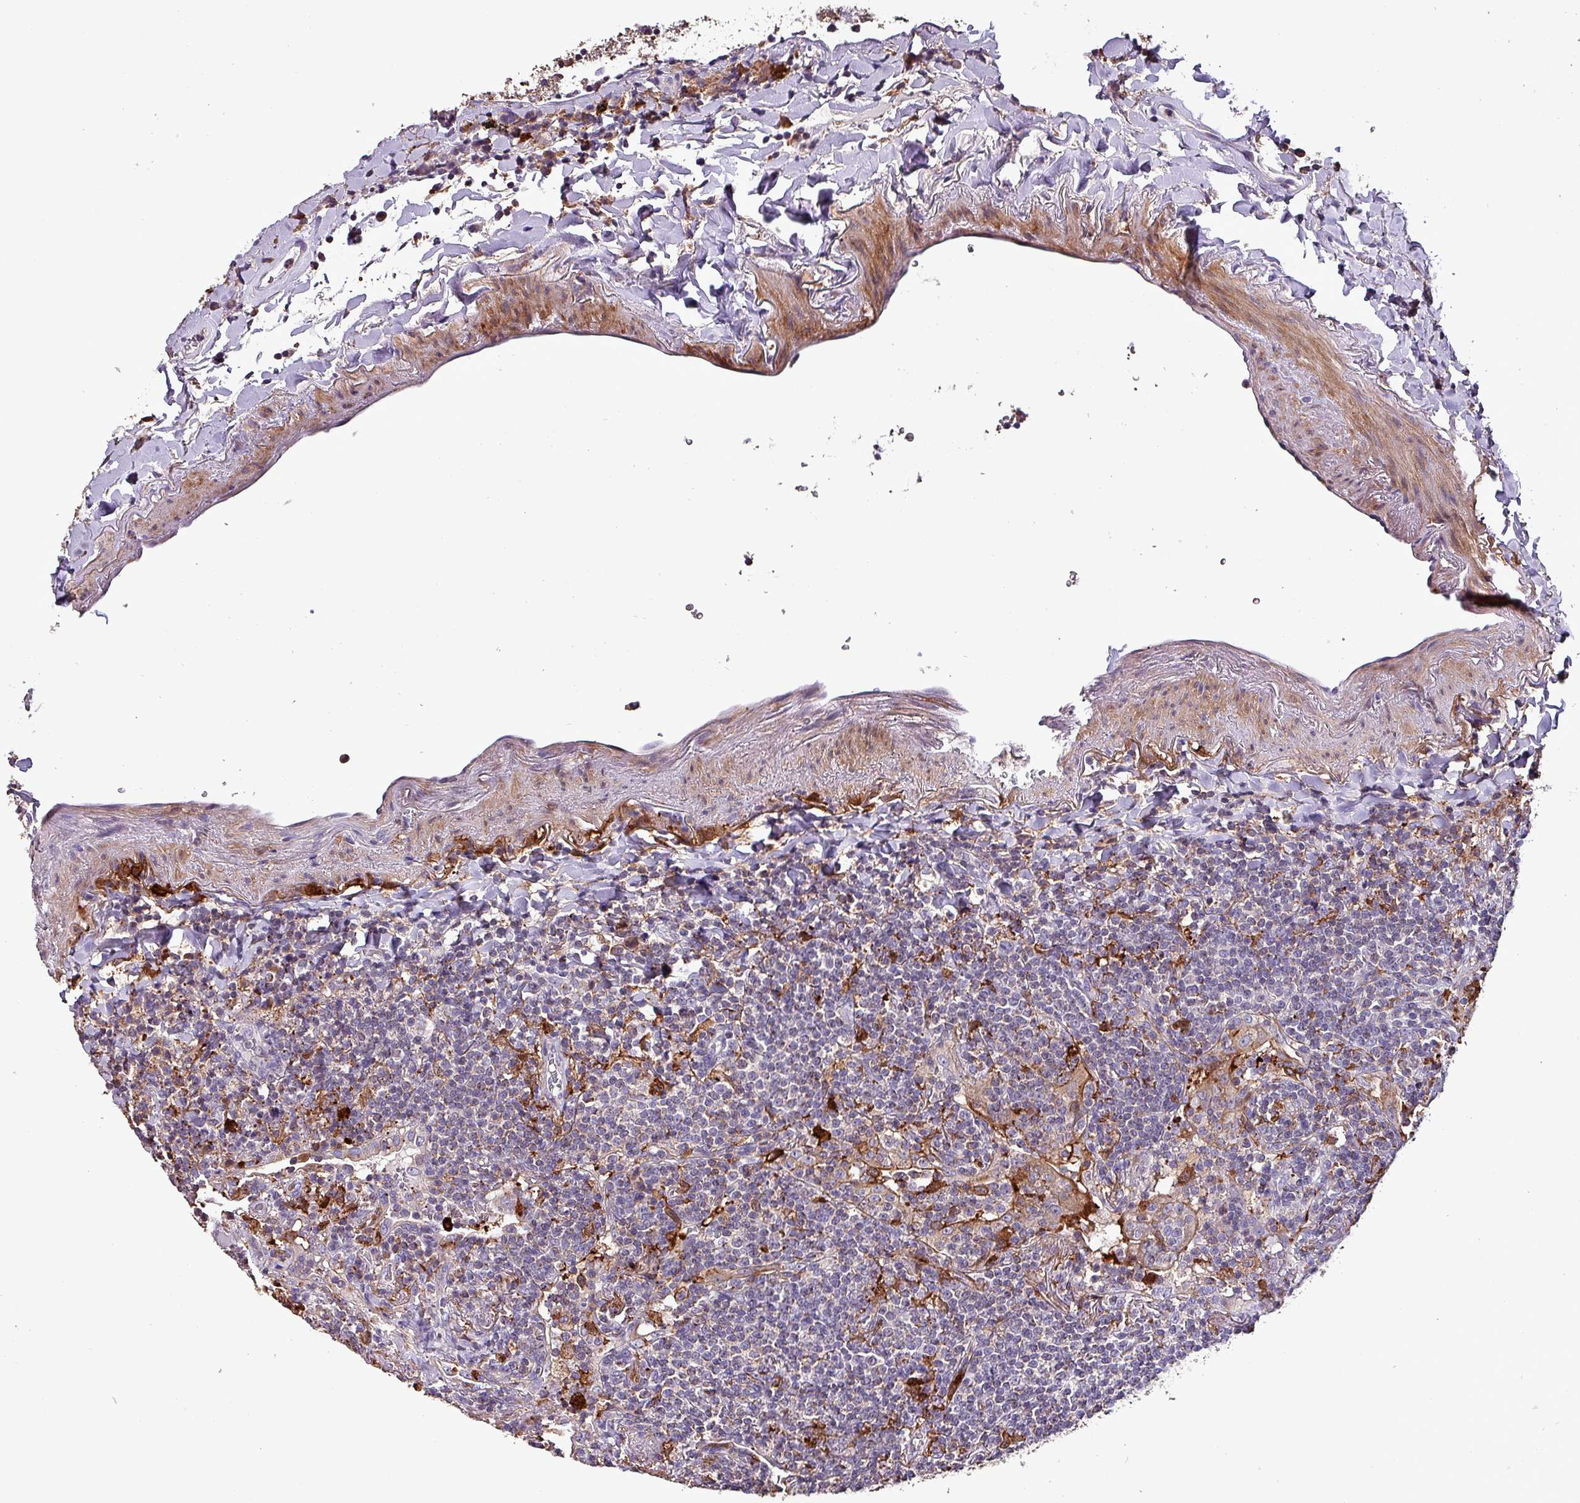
{"staining": {"intensity": "negative", "quantity": "none", "location": "none"}, "tissue": "lymphoma", "cell_type": "Tumor cells", "image_type": "cancer", "snomed": [{"axis": "morphology", "description": "Malignant lymphoma, non-Hodgkin's type, Low grade"}, {"axis": "topography", "description": "Lung"}], "caption": "Protein analysis of low-grade malignant lymphoma, non-Hodgkin's type exhibits no significant expression in tumor cells.", "gene": "SCIN", "patient": {"sex": "female", "age": 71}}